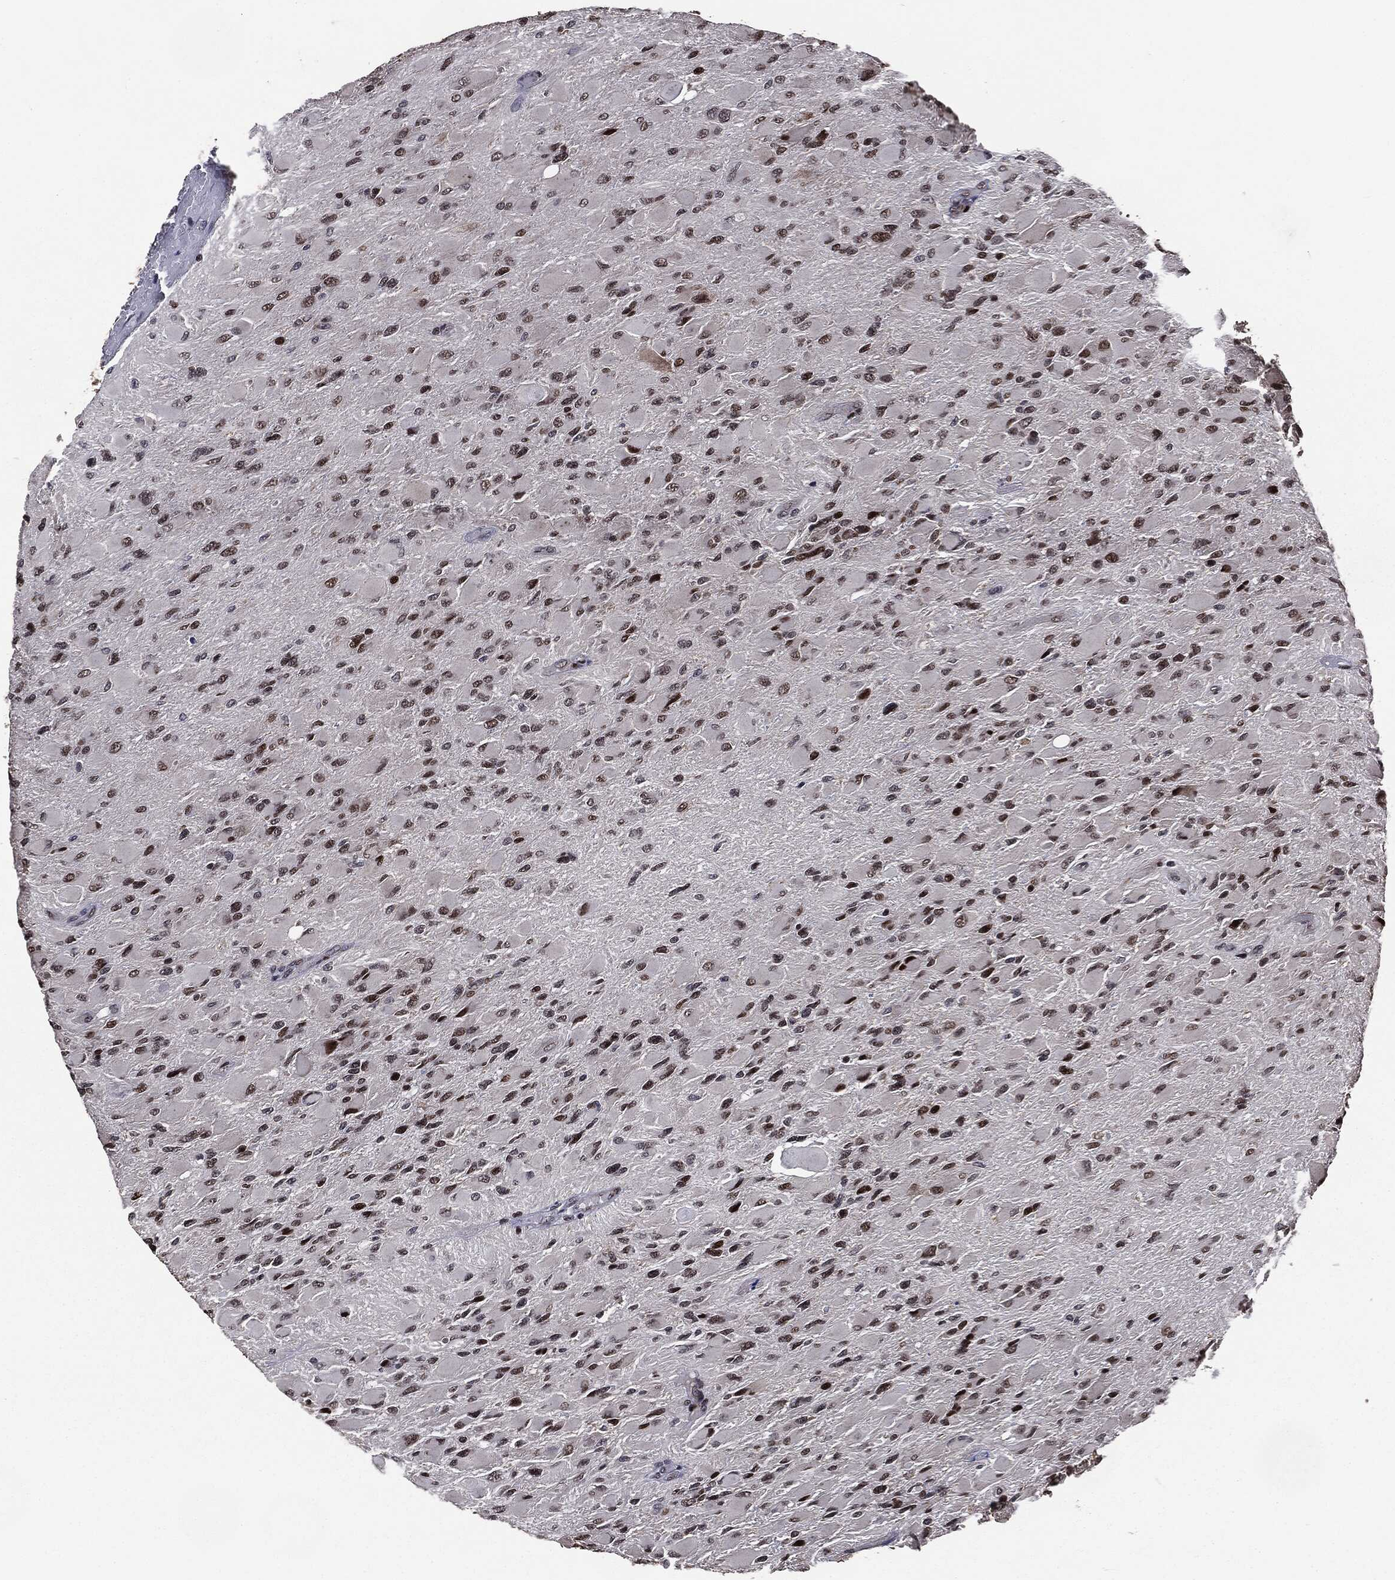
{"staining": {"intensity": "strong", "quantity": "25%-75%", "location": "nuclear"}, "tissue": "glioma", "cell_type": "Tumor cells", "image_type": "cancer", "snomed": [{"axis": "morphology", "description": "Glioma, malignant, High grade"}, {"axis": "topography", "description": "Cerebral cortex"}], "caption": "An image of human high-grade glioma (malignant) stained for a protein reveals strong nuclear brown staining in tumor cells. The staining is performed using DAB brown chromogen to label protein expression. The nuclei are counter-stained blue using hematoxylin.", "gene": "DVL2", "patient": {"sex": "female", "age": 36}}